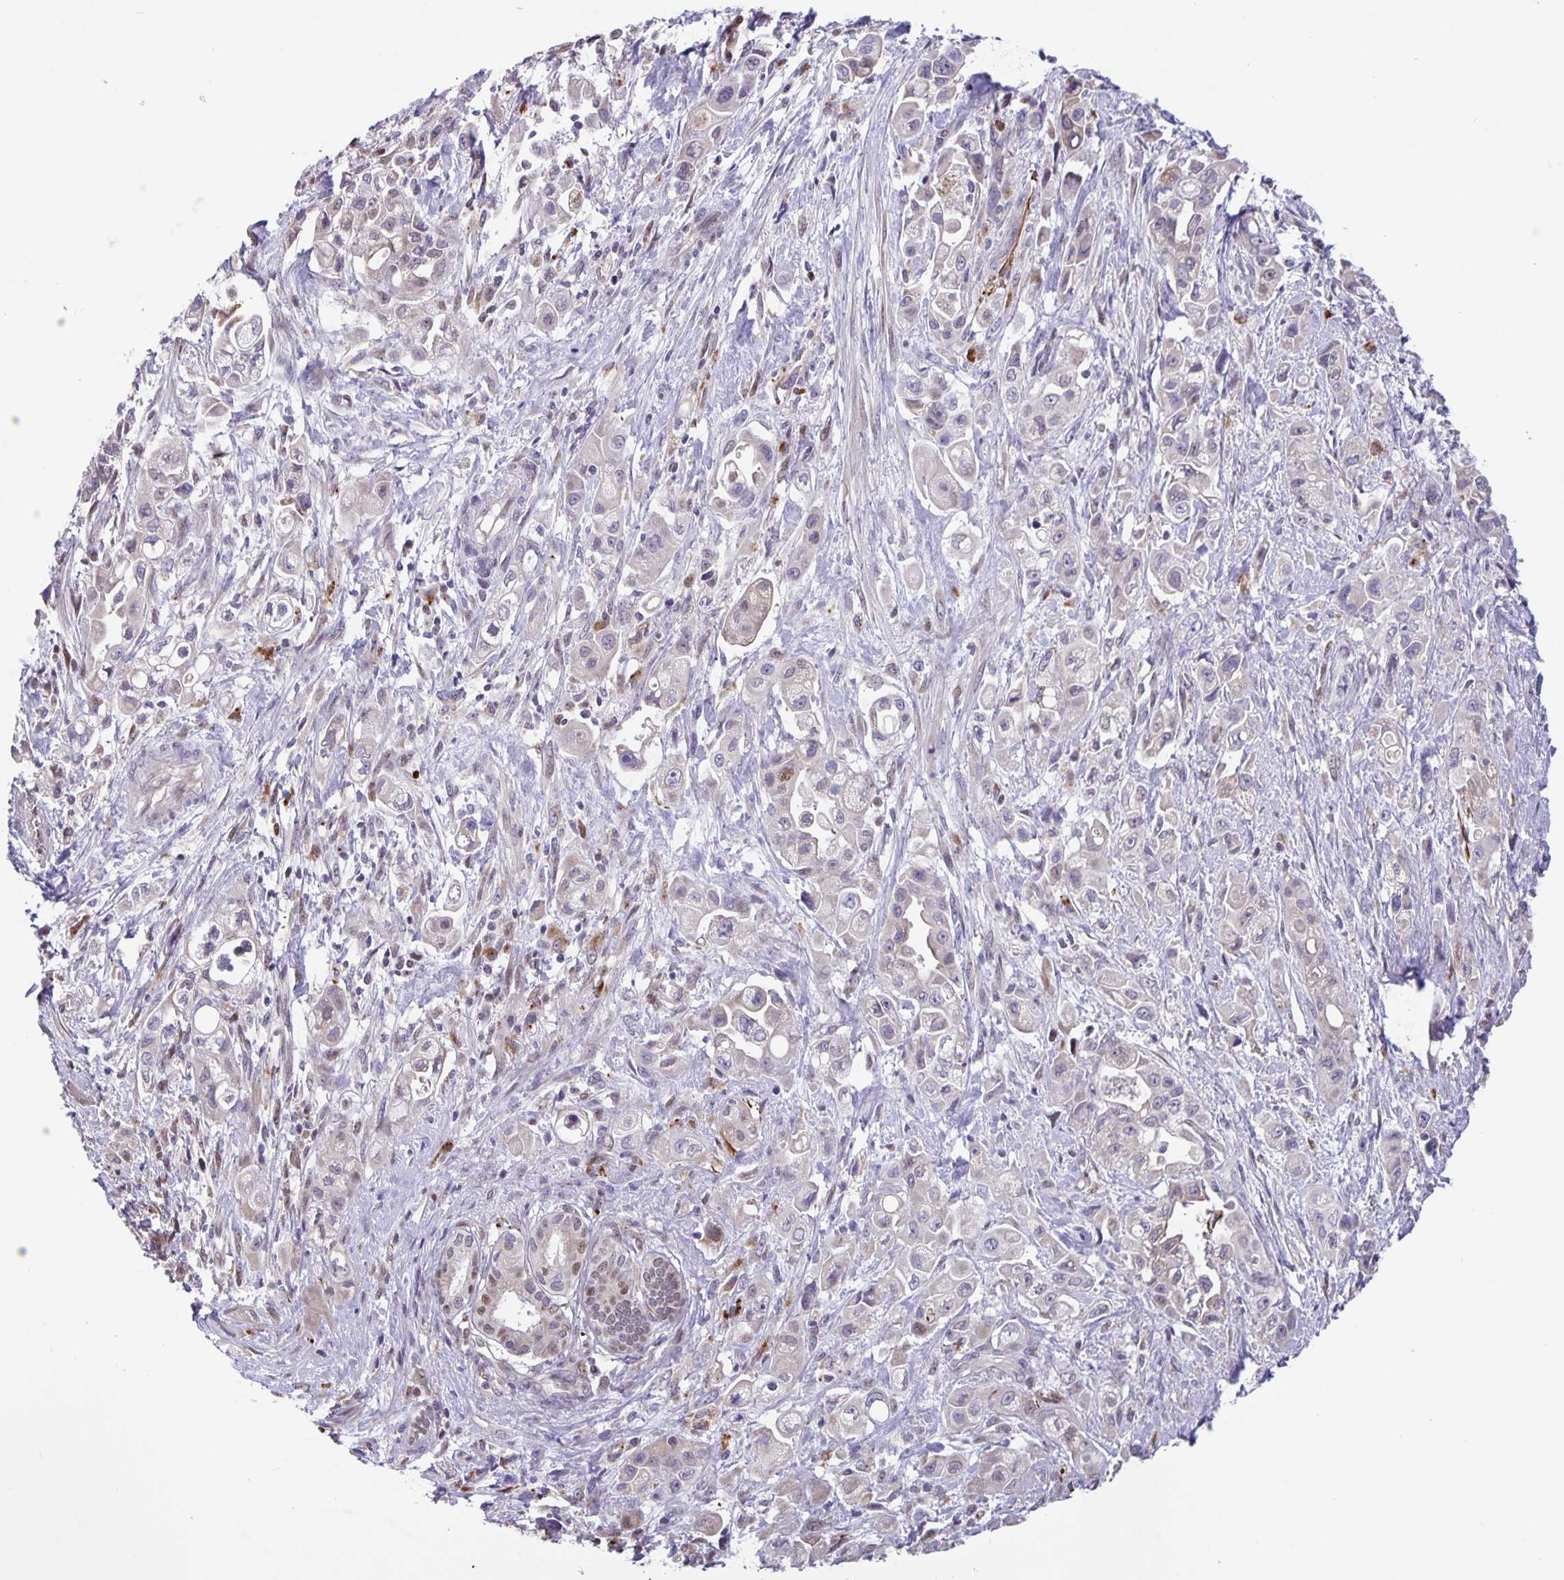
{"staining": {"intensity": "weak", "quantity": "25%-75%", "location": "nuclear"}, "tissue": "pancreatic cancer", "cell_type": "Tumor cells", "image_type": "cancer", "snomed": [{"axis": "morphology", "description": "Adenocarcinoma, NOS"}, {"axis": "topography", "description": "Pancreas"}], "caption": "Protein staining of adenocarcinoma (pancreatic) tissue shows weak nuclear expression in approximately 25%-75% of tumor cells. (Stains: DAB in brown, nuclei in blue, Microscopy: brightfield microscopy at high magnification).", "gene": "MAPK12", "patient": {"sex": "female", "age": 66}}